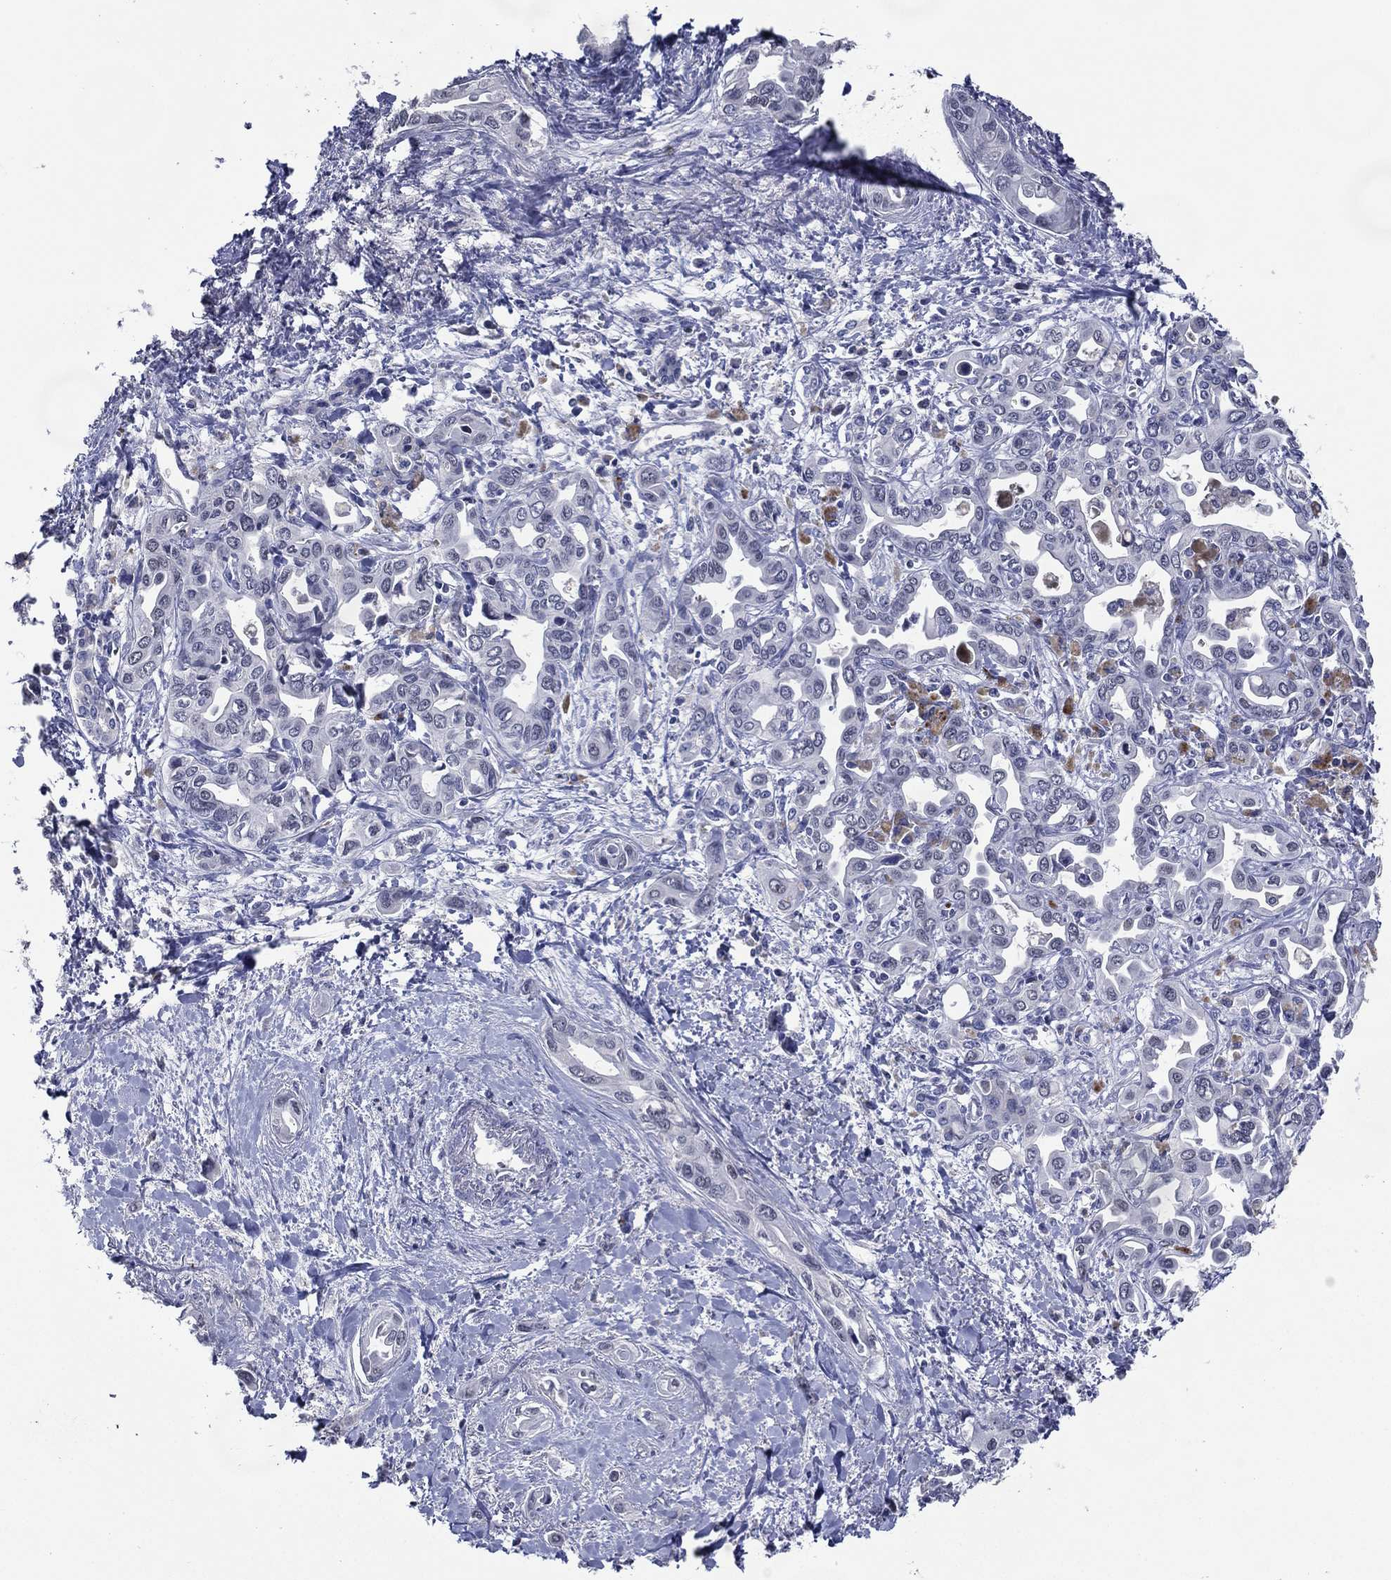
{"staining": {"intensity": "negative", "quantity": "none", "location": "none"}, "tissue": "liver cancer", "cell_type": "Tumor cells", "image_type": "cancer", "snomed": [{"axis": "morphology", "description": "Cholangiocarcinoma"}, {"axis": "topography", "description": "Liver"}], "caption": "DAB (3,3'-diaminobenzidine) immunohistochemical staining of liver cancer (cholangiocarcinoma) exhibits no significant staining in tumor cells.", "gene": "TFAP2A", "patient": {"sex": "female", "age": 64}}